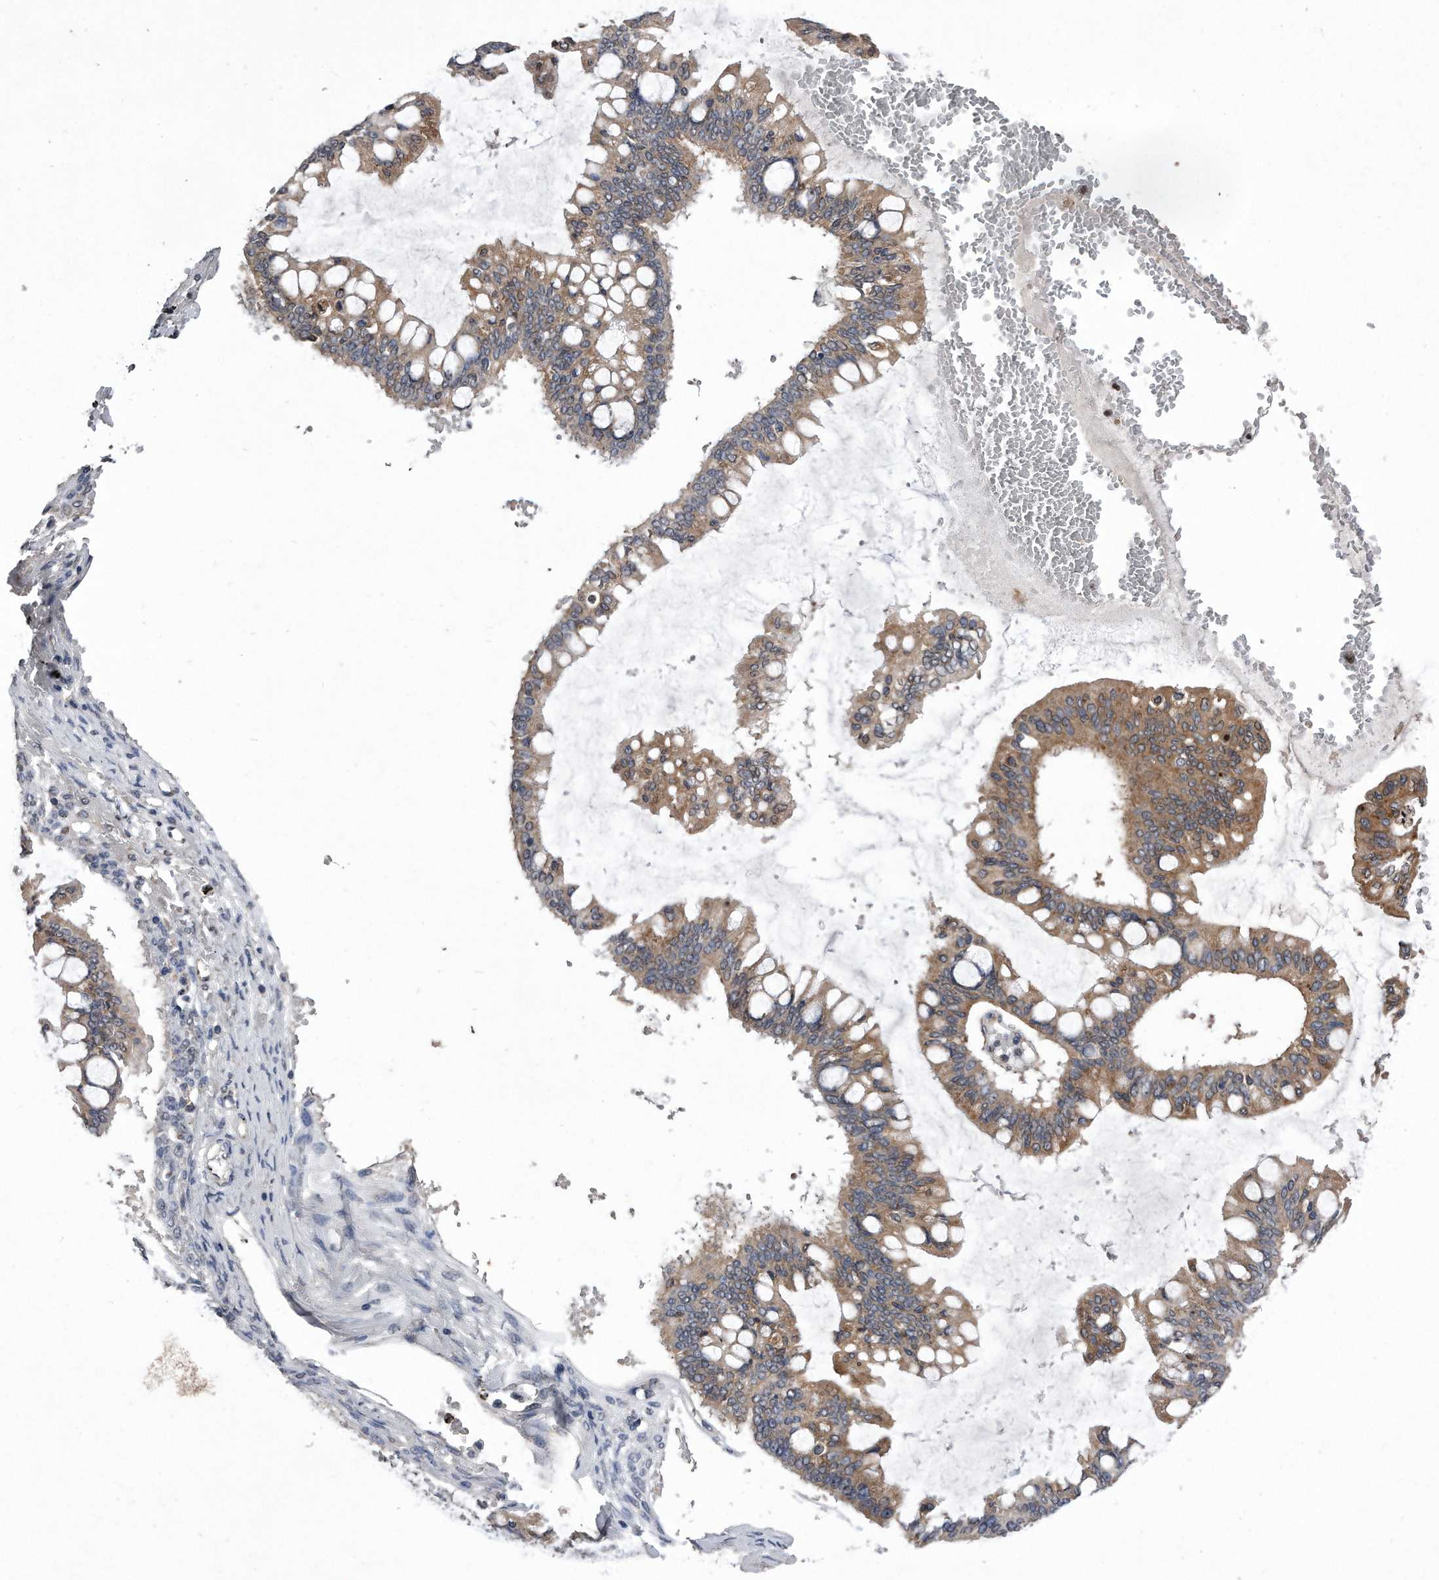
{"staining": {"intensity": "moderate", "quantity": ">75%", "location": "cytoplasmic/membranous"}, "tissue": "ovarian cancer", "cell_type": "Tumor cells", "image_type": "cancer", "snomed": [{"axis": "morphology", "description": "Cystadenocarcinoma, mucinous, NOS"}, {"axis": "topography", "description": "Ovary"}], "caption": "The immunohistochemical stain labels moderate cytoplasmic/membranous expression in tumor cells of ovarian cancer tissue.", "gene": "DAB1", "patient": {"sex": "female", "age": 73}}